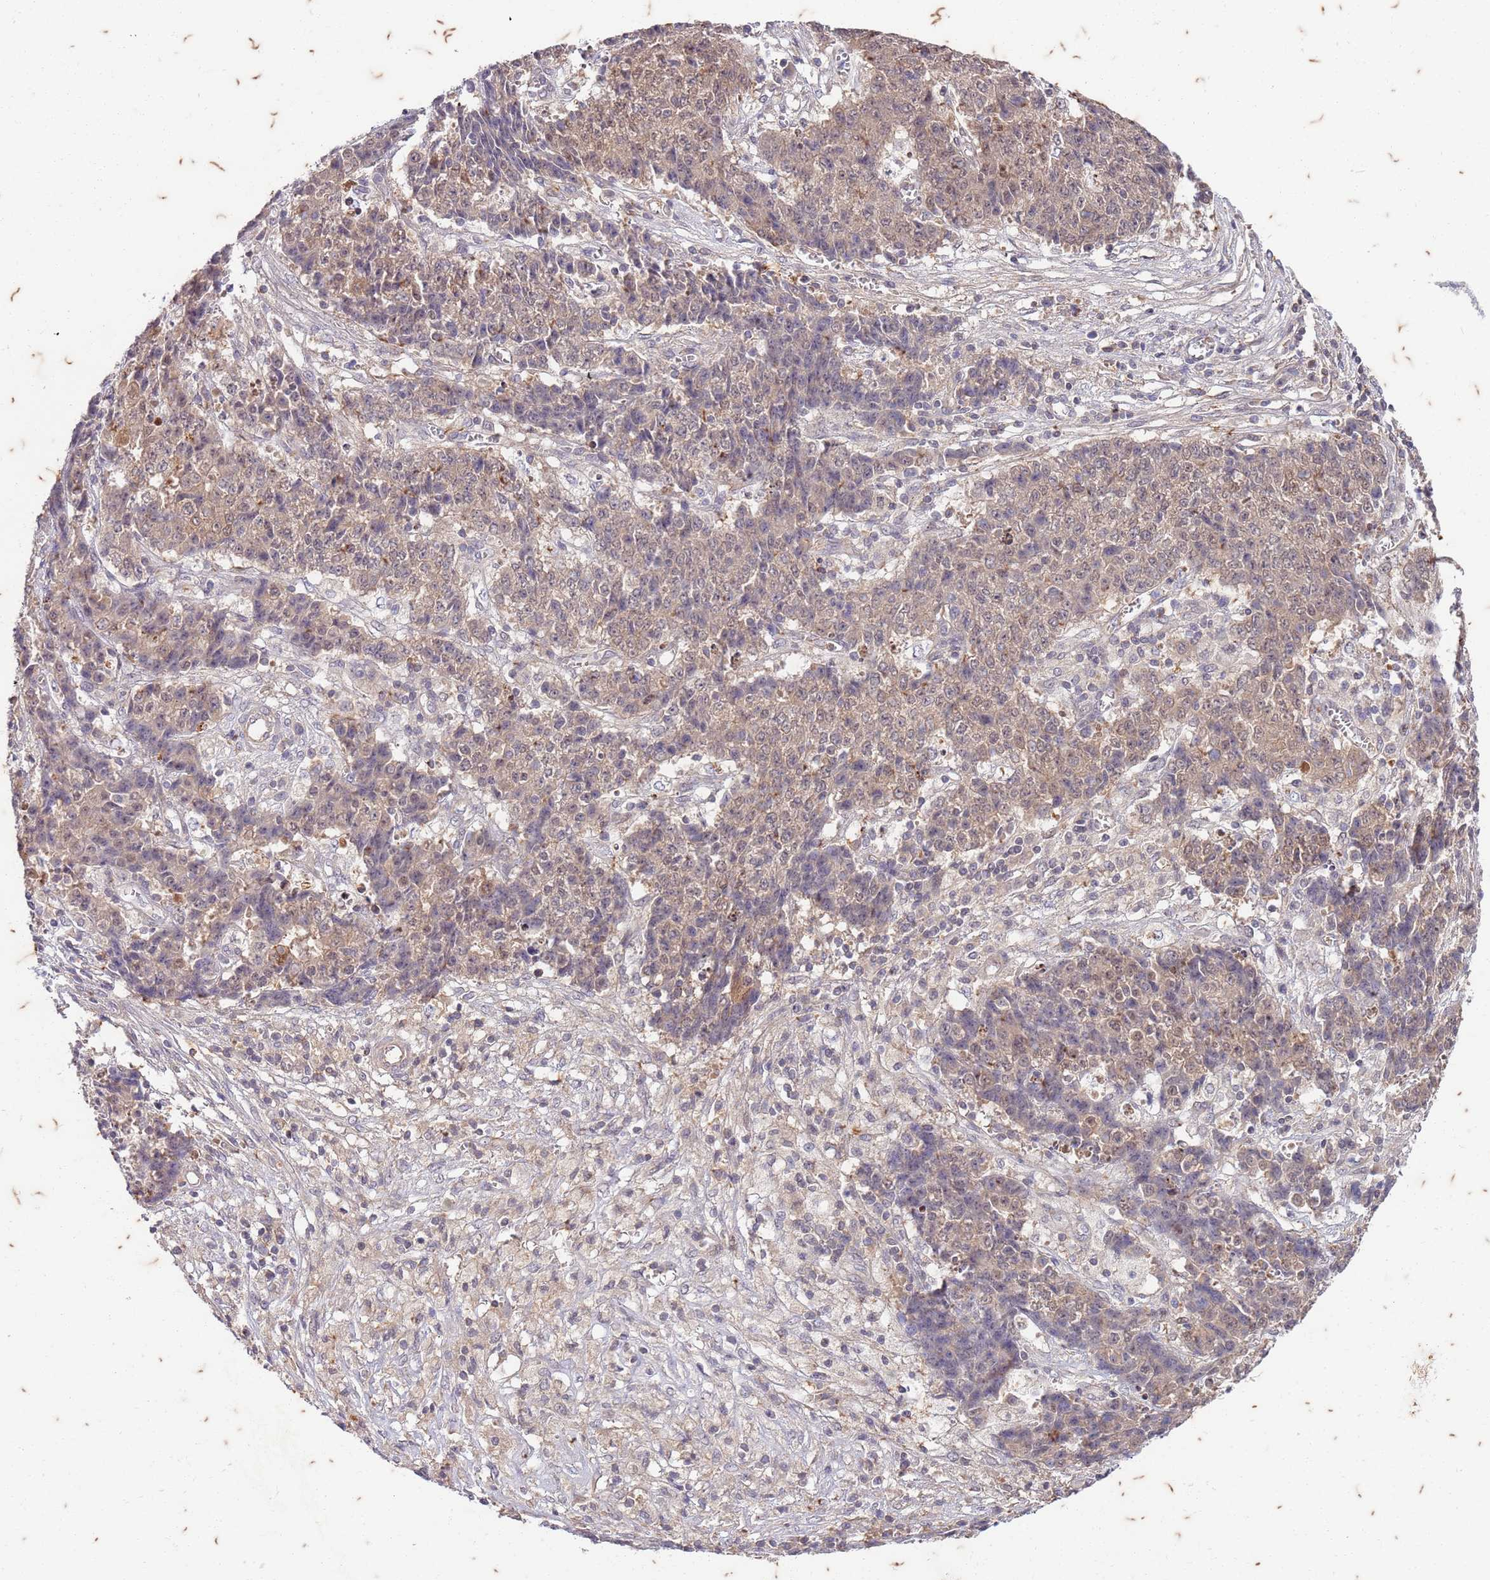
{"staining": {"intensity": "weak", "quantity": "25%-75%", "location": "cytoplasmic/membranous,nuclear"}, "tissue": "ovarian cancer", "cell_type": "Tumor cells", "image_type": "cancer", "snomed": [{"axis": "morphology", "description": "Carcinoma, endometroid"}, {"axis": "topography", "description": "Ovary"}], "caption": "Immunohistochemical staining of ovarian cancer (endometroid carcinoma) shows weak cytoplasmic/membranous and nuclear protein expression in approximately 25%-75% of tumor cells. (DAB (3,3'-diaminobenzidine) IHC with brightfield microscopy, high magnification).", "gene": "RAPGEF3", "patient": {"sex": "female", "age": 42}}